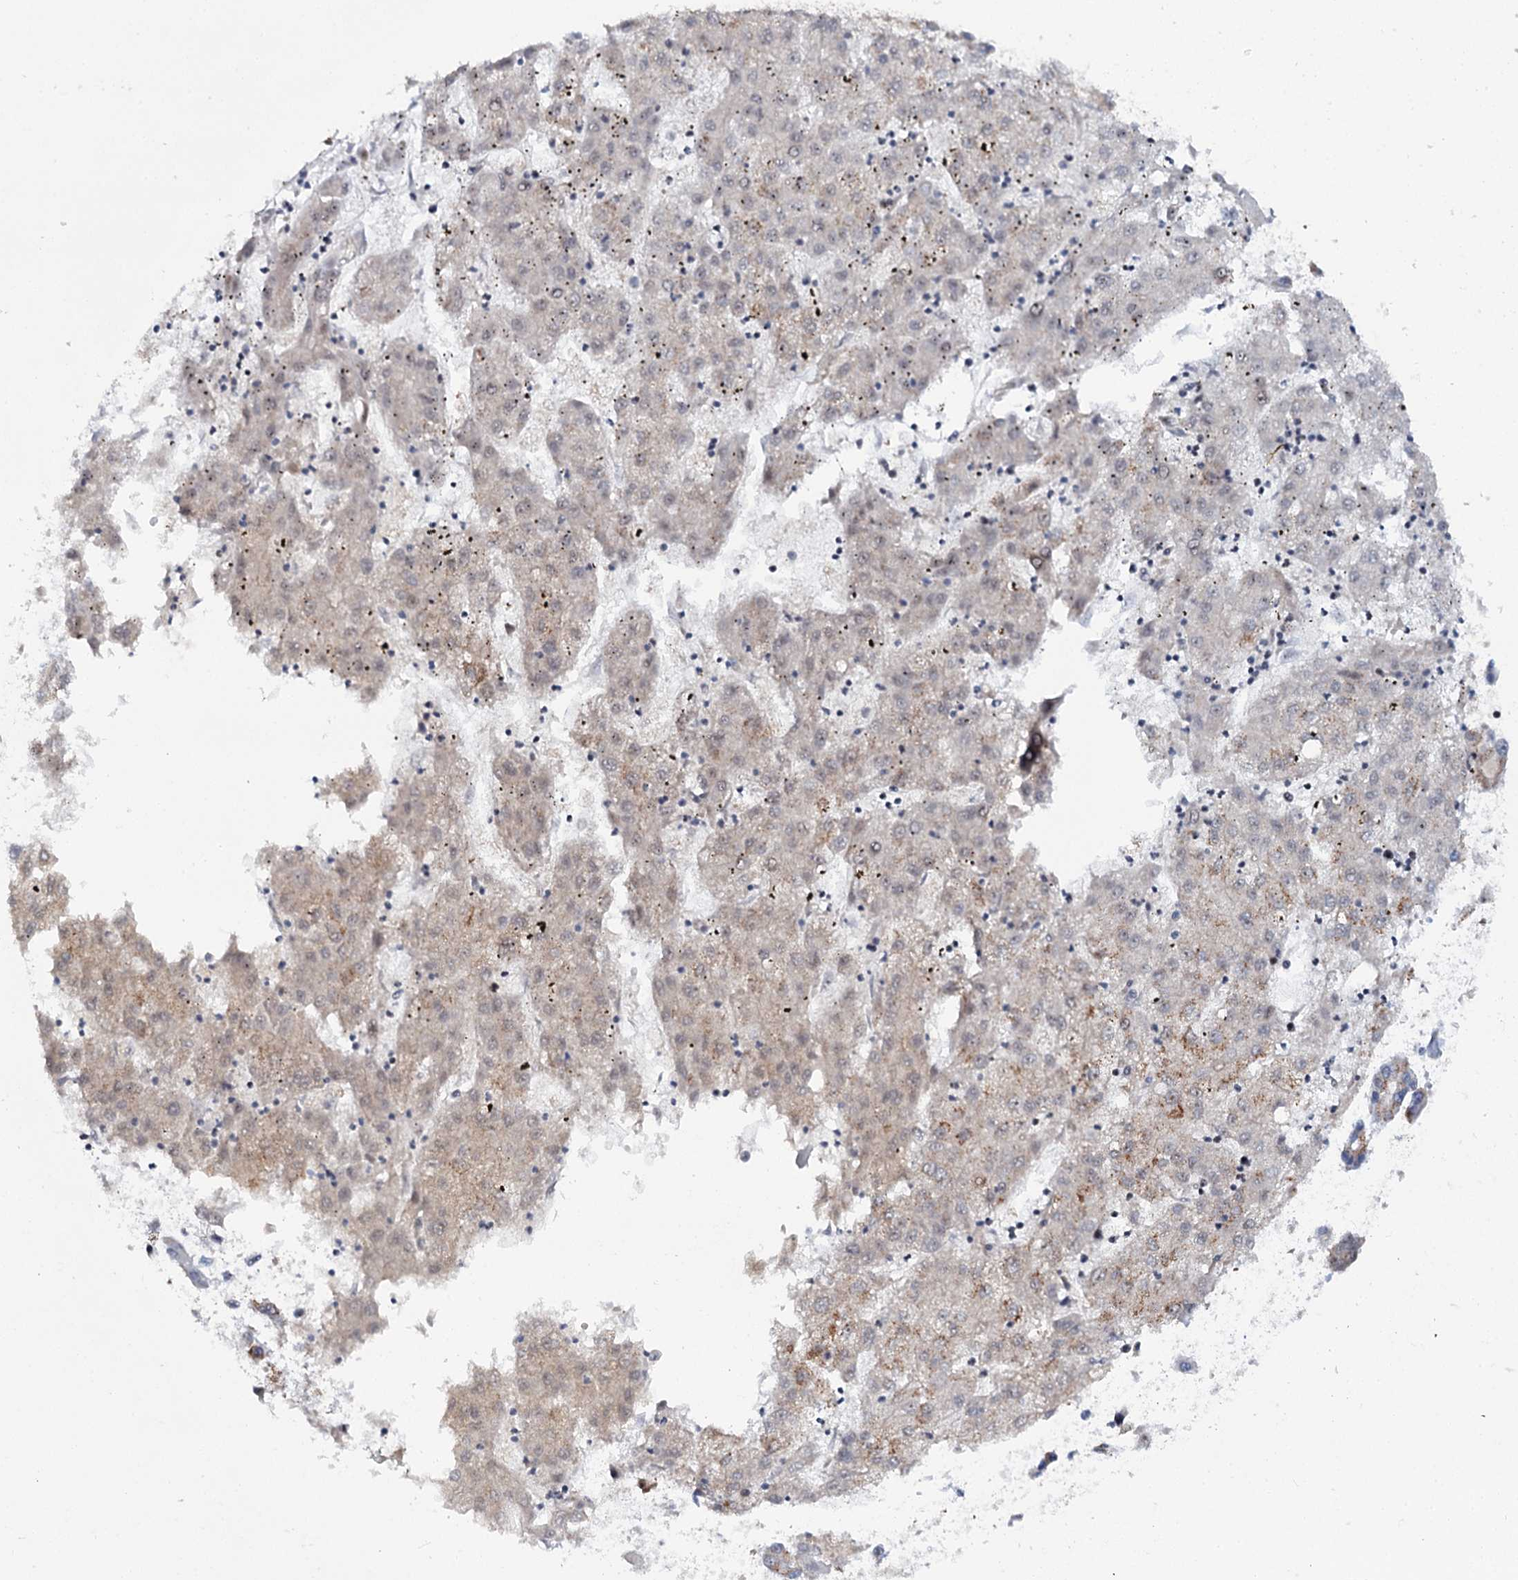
{"staining": {"intensity": "moderate", "quantity": "<25%", "location": "cytoplasmic/membranous"}, "tissue": "liver cancer", "cell_type": "Tumor cells", "image_type": "cancer", "snomed": [{"axis": "morphology", "description": "Carcinoma, Hepatocellular, NOS"}, {"axis": "topography", "description": "Liver"}], "caption": "About <25% of tumor cells in liver cancer (hepatocellular carcinoma) show moderate cytoplasmic/membranous protein expression as visualized by brown immunohistochemical staining.", "gene": "BUD13", "patient": {"sex": "male", "age": 72}}